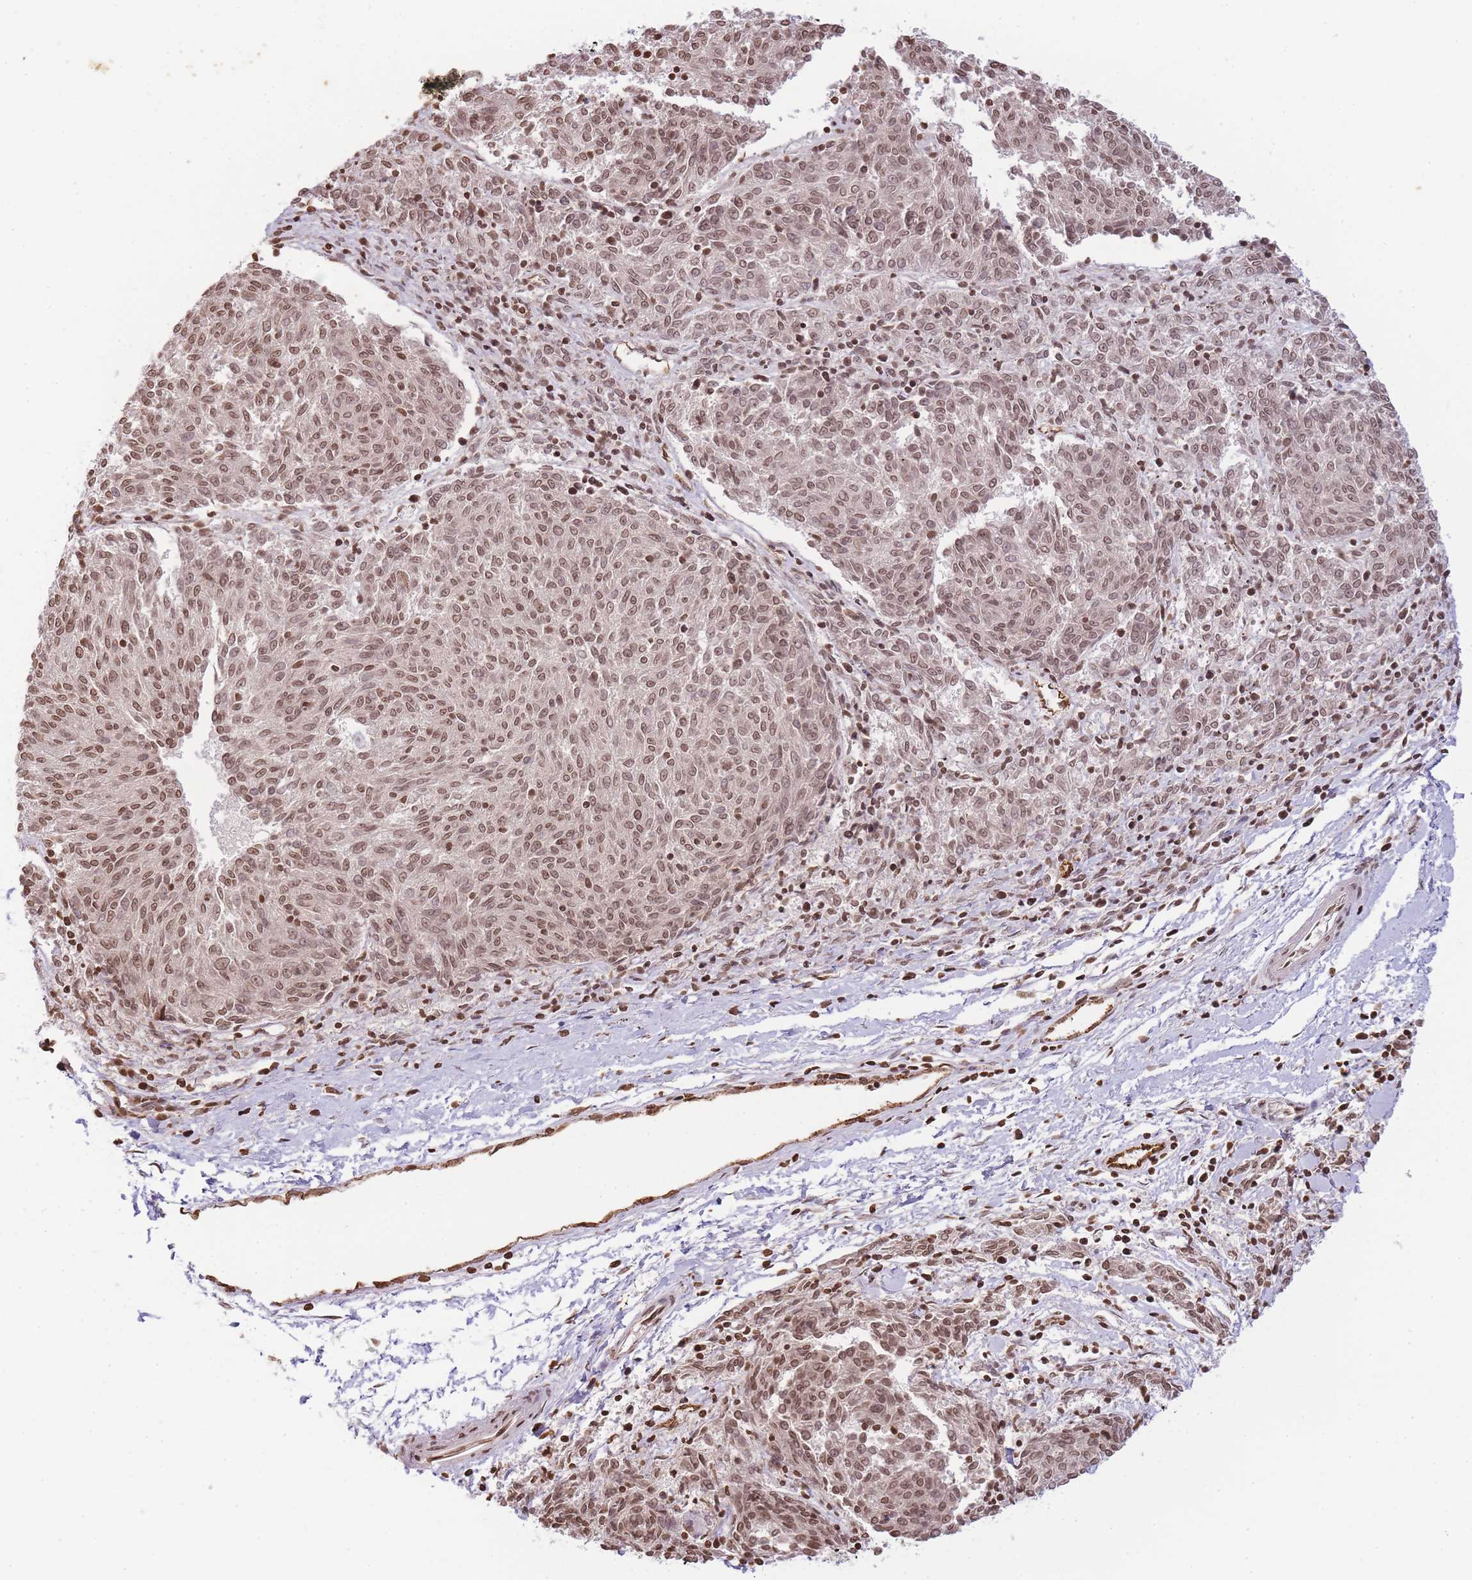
{"staining": {"intensity": "moderate", "quantity": ">75%", "location": "nuclear"}, "tissue": "melanoma", "cell_type": "Tumor cells", "image_type": "cancer", "snomed": [{"axis": "morphology", "description": "Malignant melanoma, NOS"}, {"axis": "topography", "description": "Skin"}], "caption": "Brown immunohistochemical staining in human melanoma exhibits moderate nuclear expression in about >75% of tumor cells.", "gene": "WWTR1", "patient": {"sex": "female", "age": 72}}